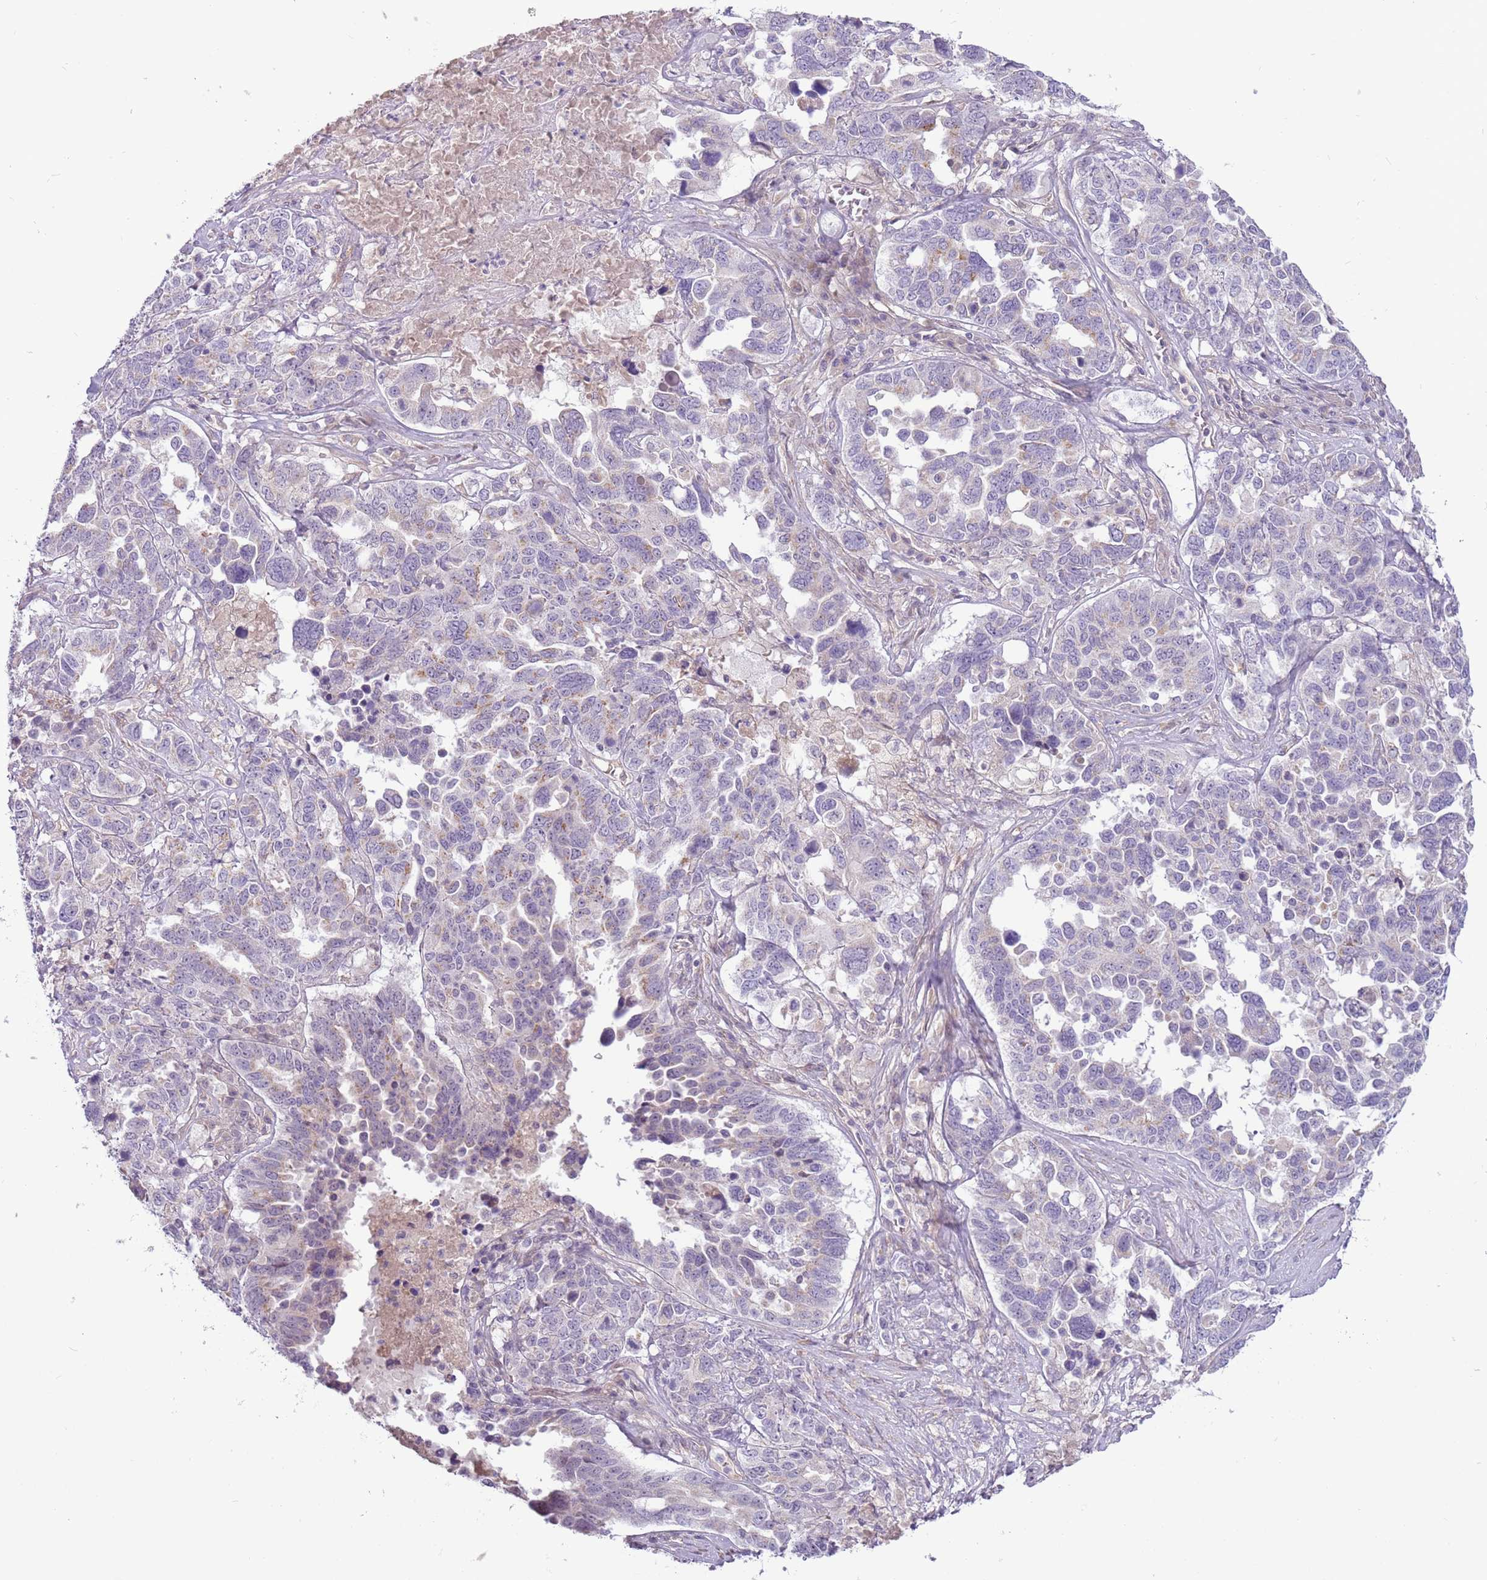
{"staining": {"intensity": "negative", "quantity": "none", "location": "none"}, "tissue": "ovarian cancer", "cell_type": "Tumor cells", "image_type": "cancer", "snomed": [{"axis": "morphology", "description": "Carcinoma, endometroid"}, {"axis": "topography", "description": "Ovary"}], "caption": "Ovarian cancer was stained to show a protein in brown. There is no significant staining in tumor cells.", "gene": "MRO", "patient": {"sex": "female", "age": 62}}